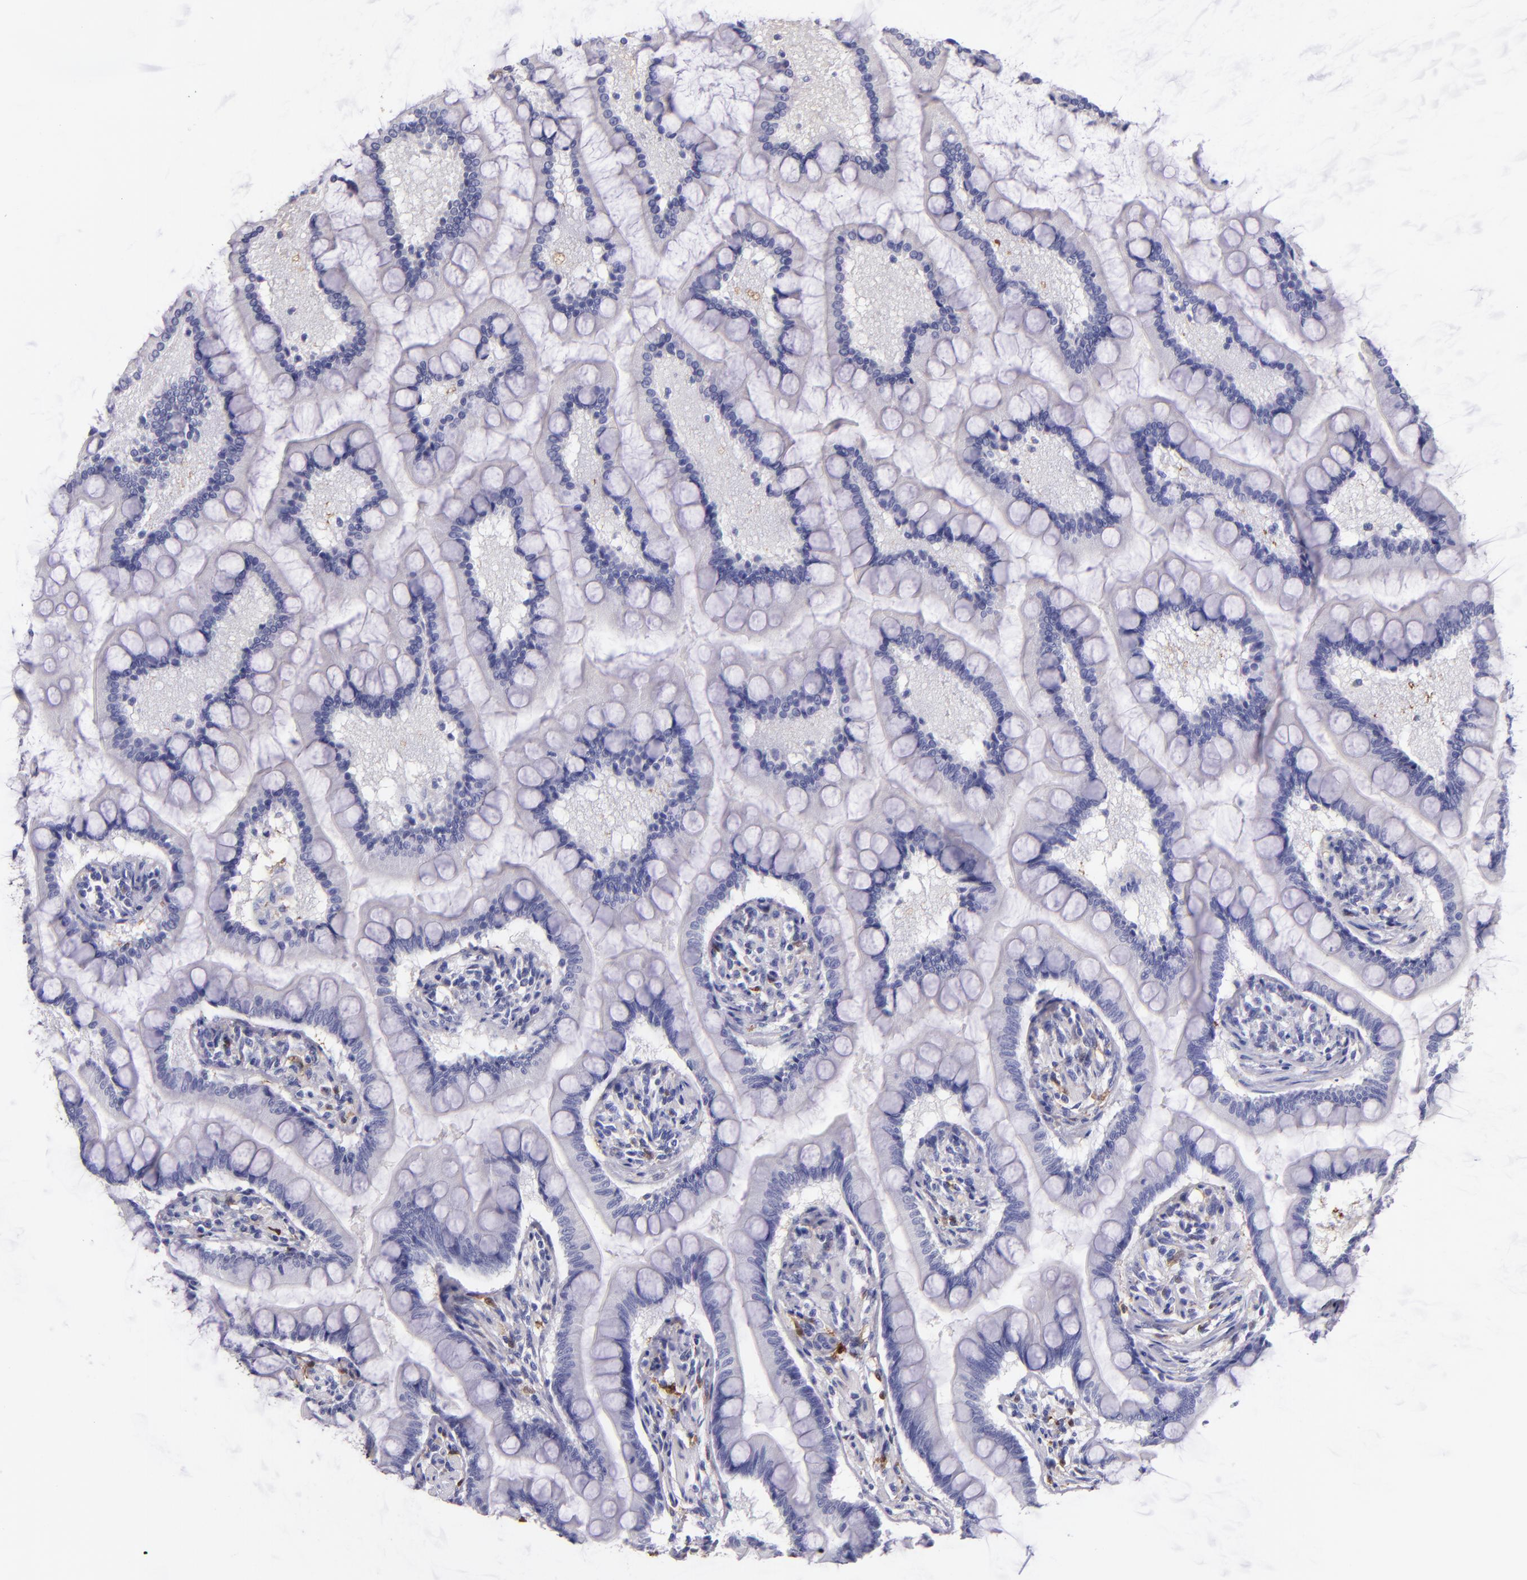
{"staining": {"intensity": "negative", "quantity": "none", "location": "none"}, "tissue": "small intestine", "cell_type": "Glandular cells", "image_type": "normal", "snomed": [{"axis": "morphology", "description": "Normal tissue, NOS"}, {"axis": "topography", "description": "Small intestine"}], "caption": "The histopathology image shows no significant staining in glandular cells of small intestine.", "gene": "F13A1", "patient": {"sex": "male", "age": 41}}